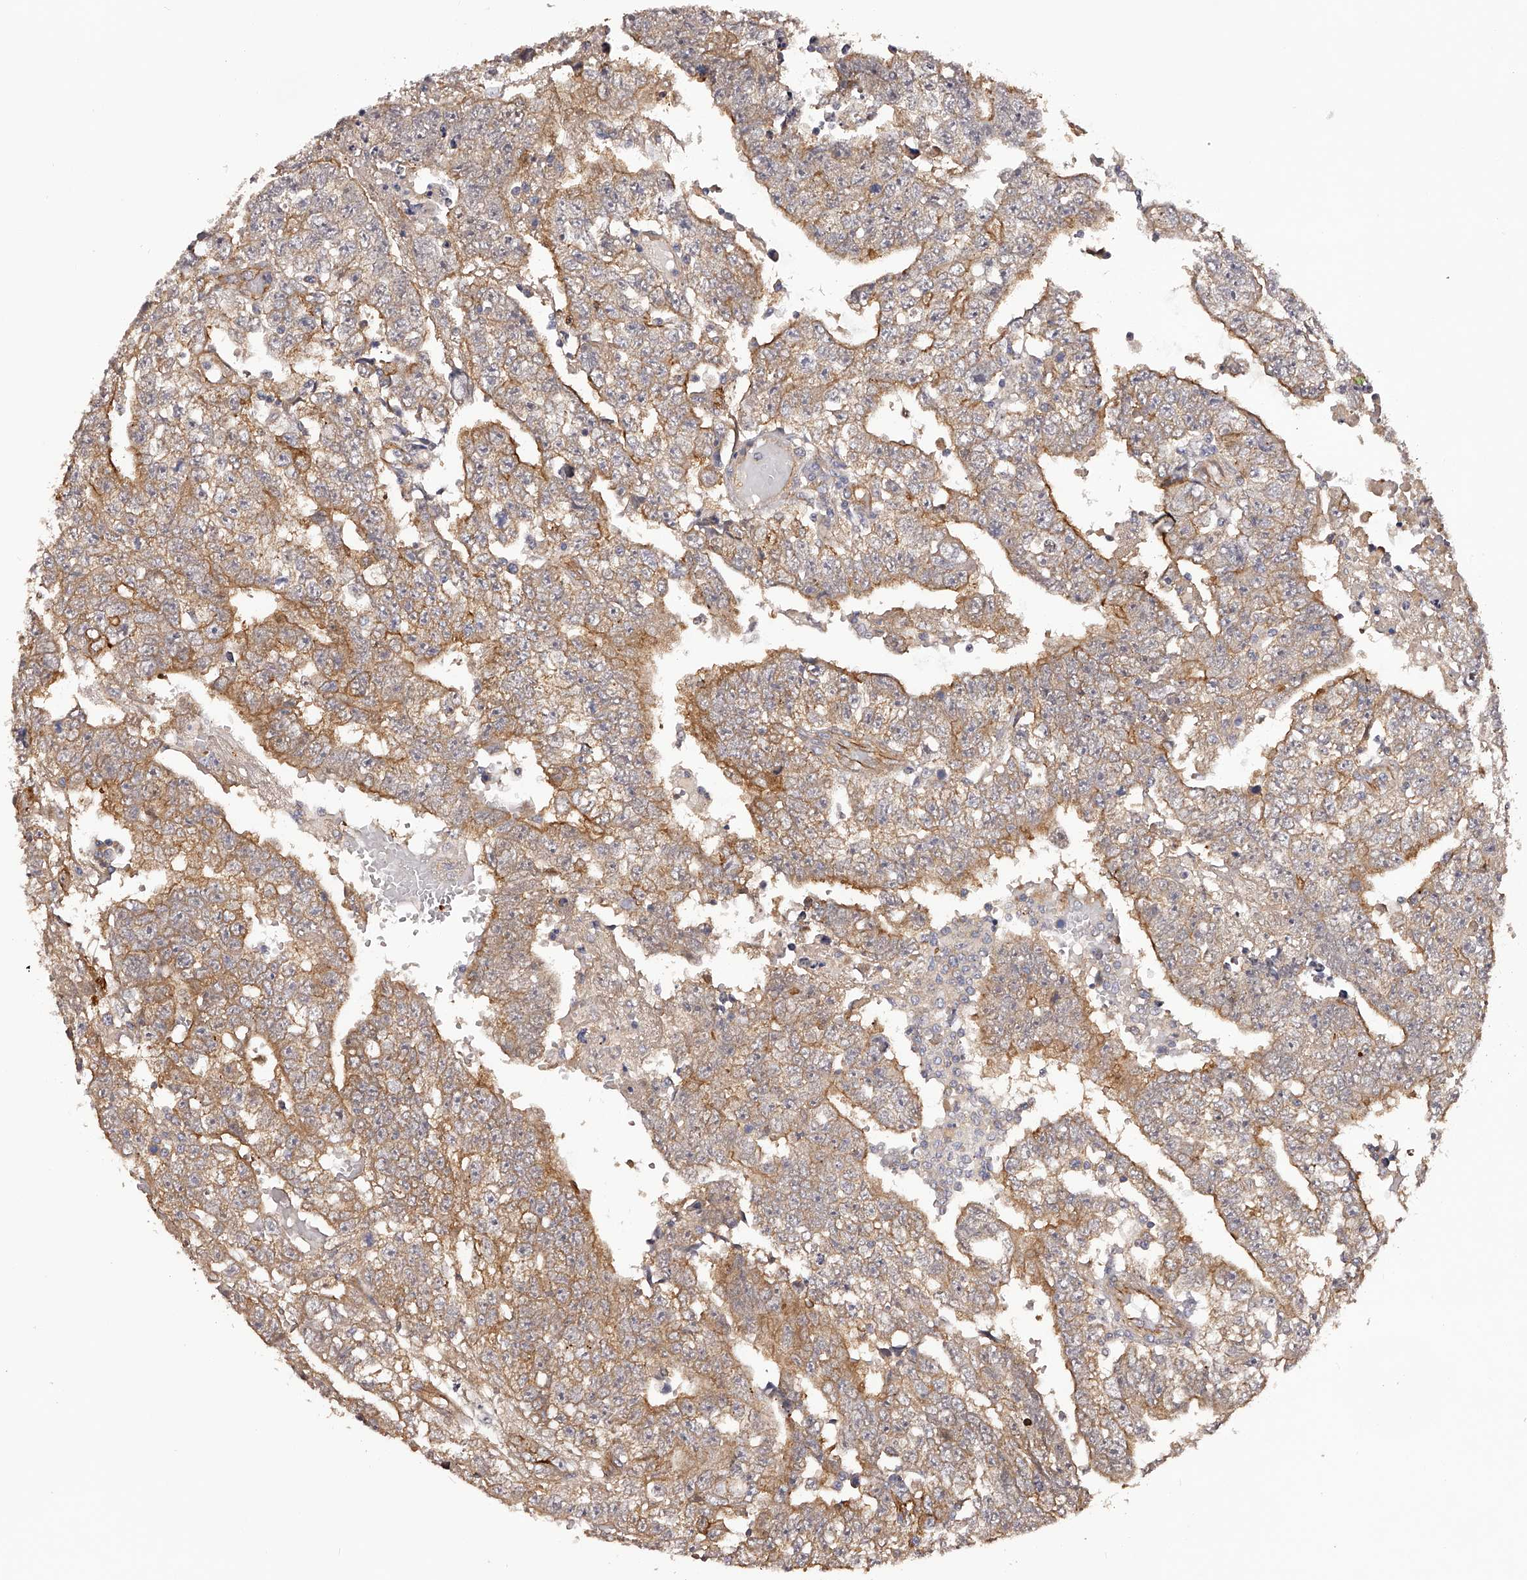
{"staining": {"intensity": "moderate", "quantity": ">75%", "location": "cytoplasmic/membranous"}, "tissue": "testis cancer", "cell_type": "Tumor cells", "image_type": "cancer", "snomed": [{"axis": "morphology", "description": "Carcinoma, Embryonal, NOS"}, {"axis": "topography", "description": "Testis"}], "caption": "DAB immunohistochemical staining of embryonal carcinoma (testis) displays moderate cytoplasmic/membranous protein positivity in about >75% of tumor cells.", "gene": "LTV1", "patient": {"sex": "male", "age": 25}}